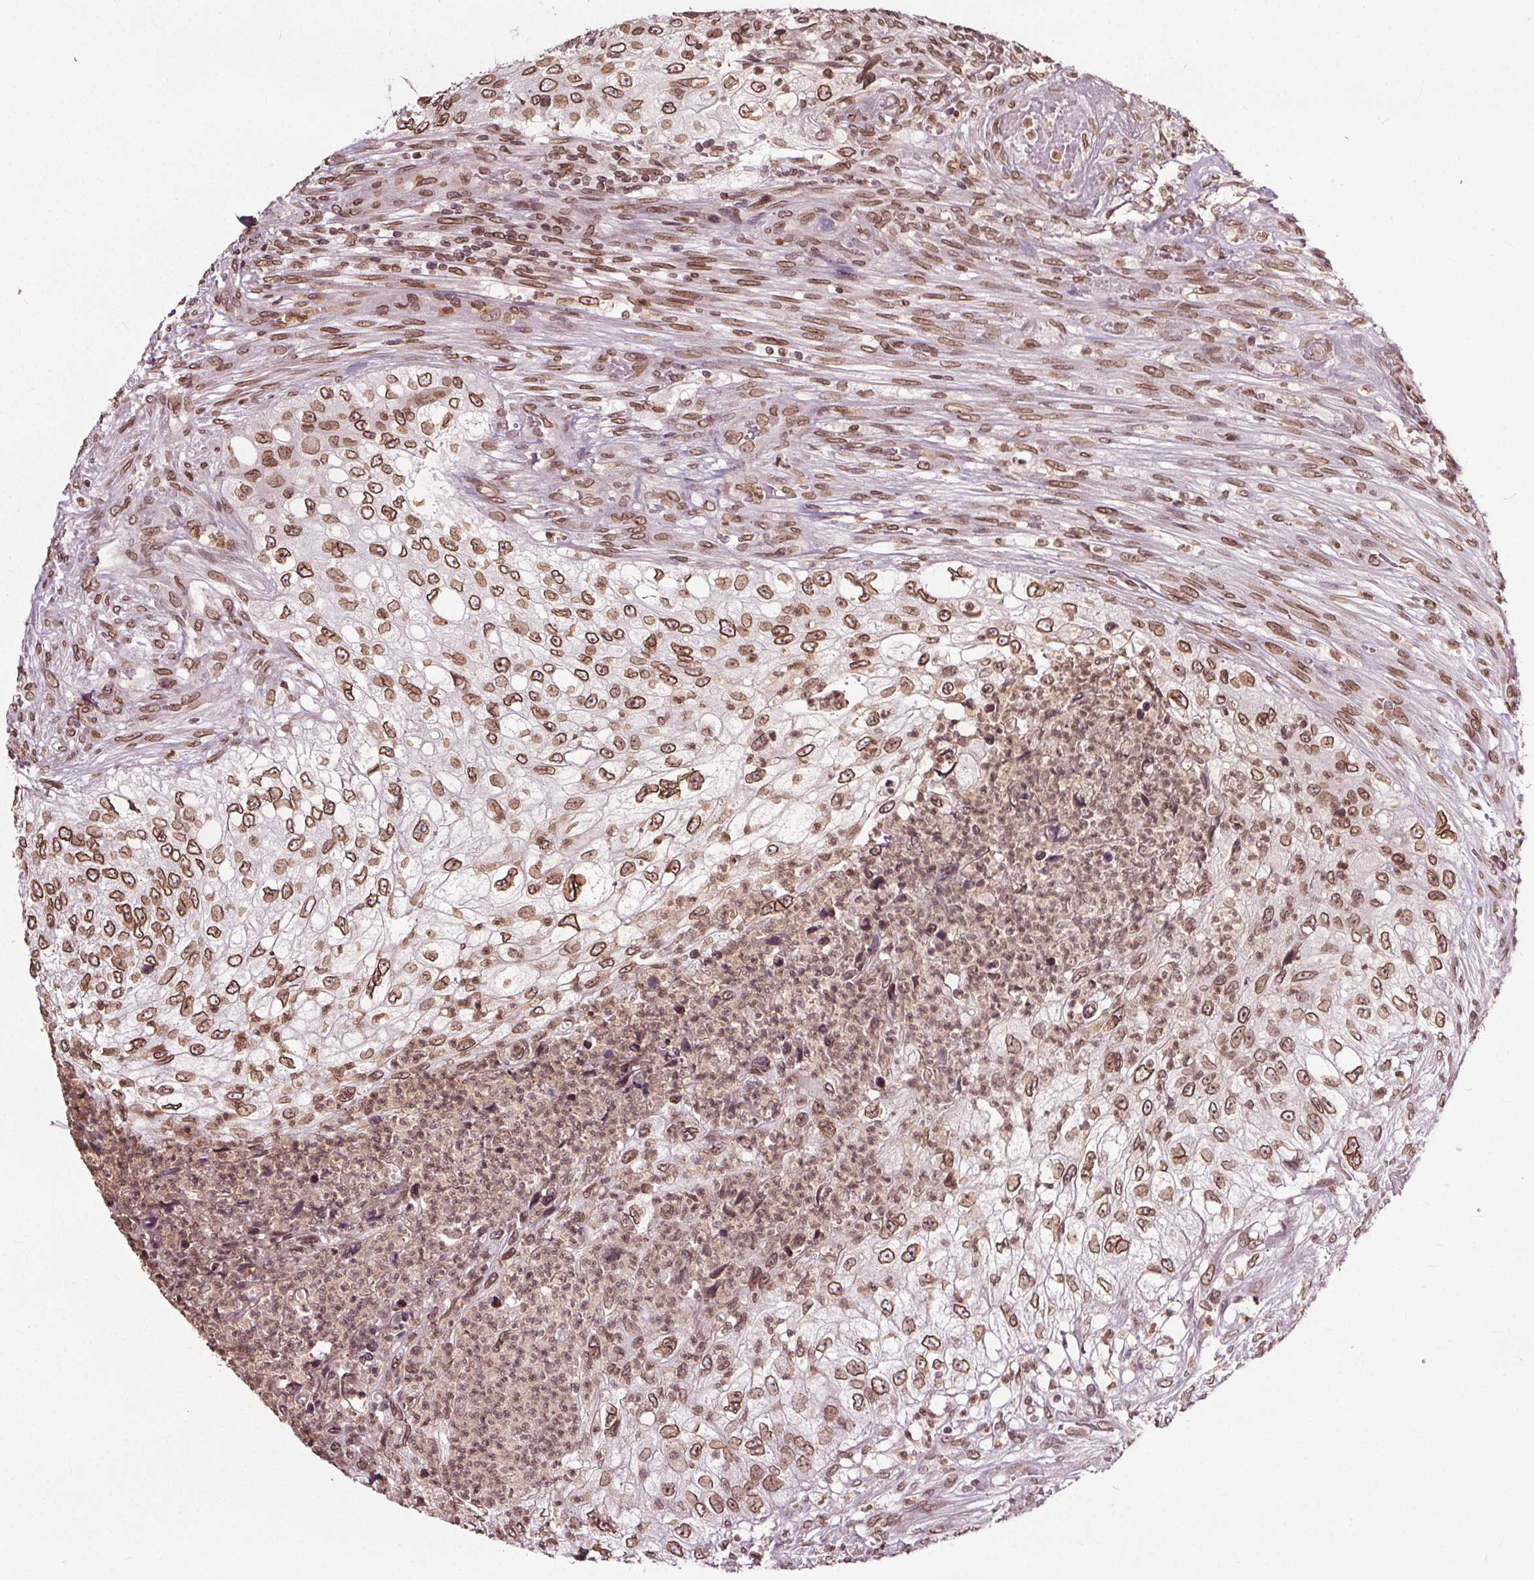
{"staining": {"intensity": "moderate", "quantity": ">75%", "location": "cytoplasmic/membranous,nuclear"}, "tissue": "urothelial cancer", "cell_type": "Tumor cells", "image_type": "cancer", "snomed": [{"axis": "morphology", "description": "Urothelial carcinoma, High grade"}, {"axis": "topography", "description": "Urinary bladder"}], "caption": "About >75% of tumor cells in high-grade urothelial carcinoma display moderate cytoplasmic/membranous and nuclear protein positivity as visualized by brown immunohistochemical staining.", "gene": "TTC39C", "patient": {"sex": "female", "age": 60}}